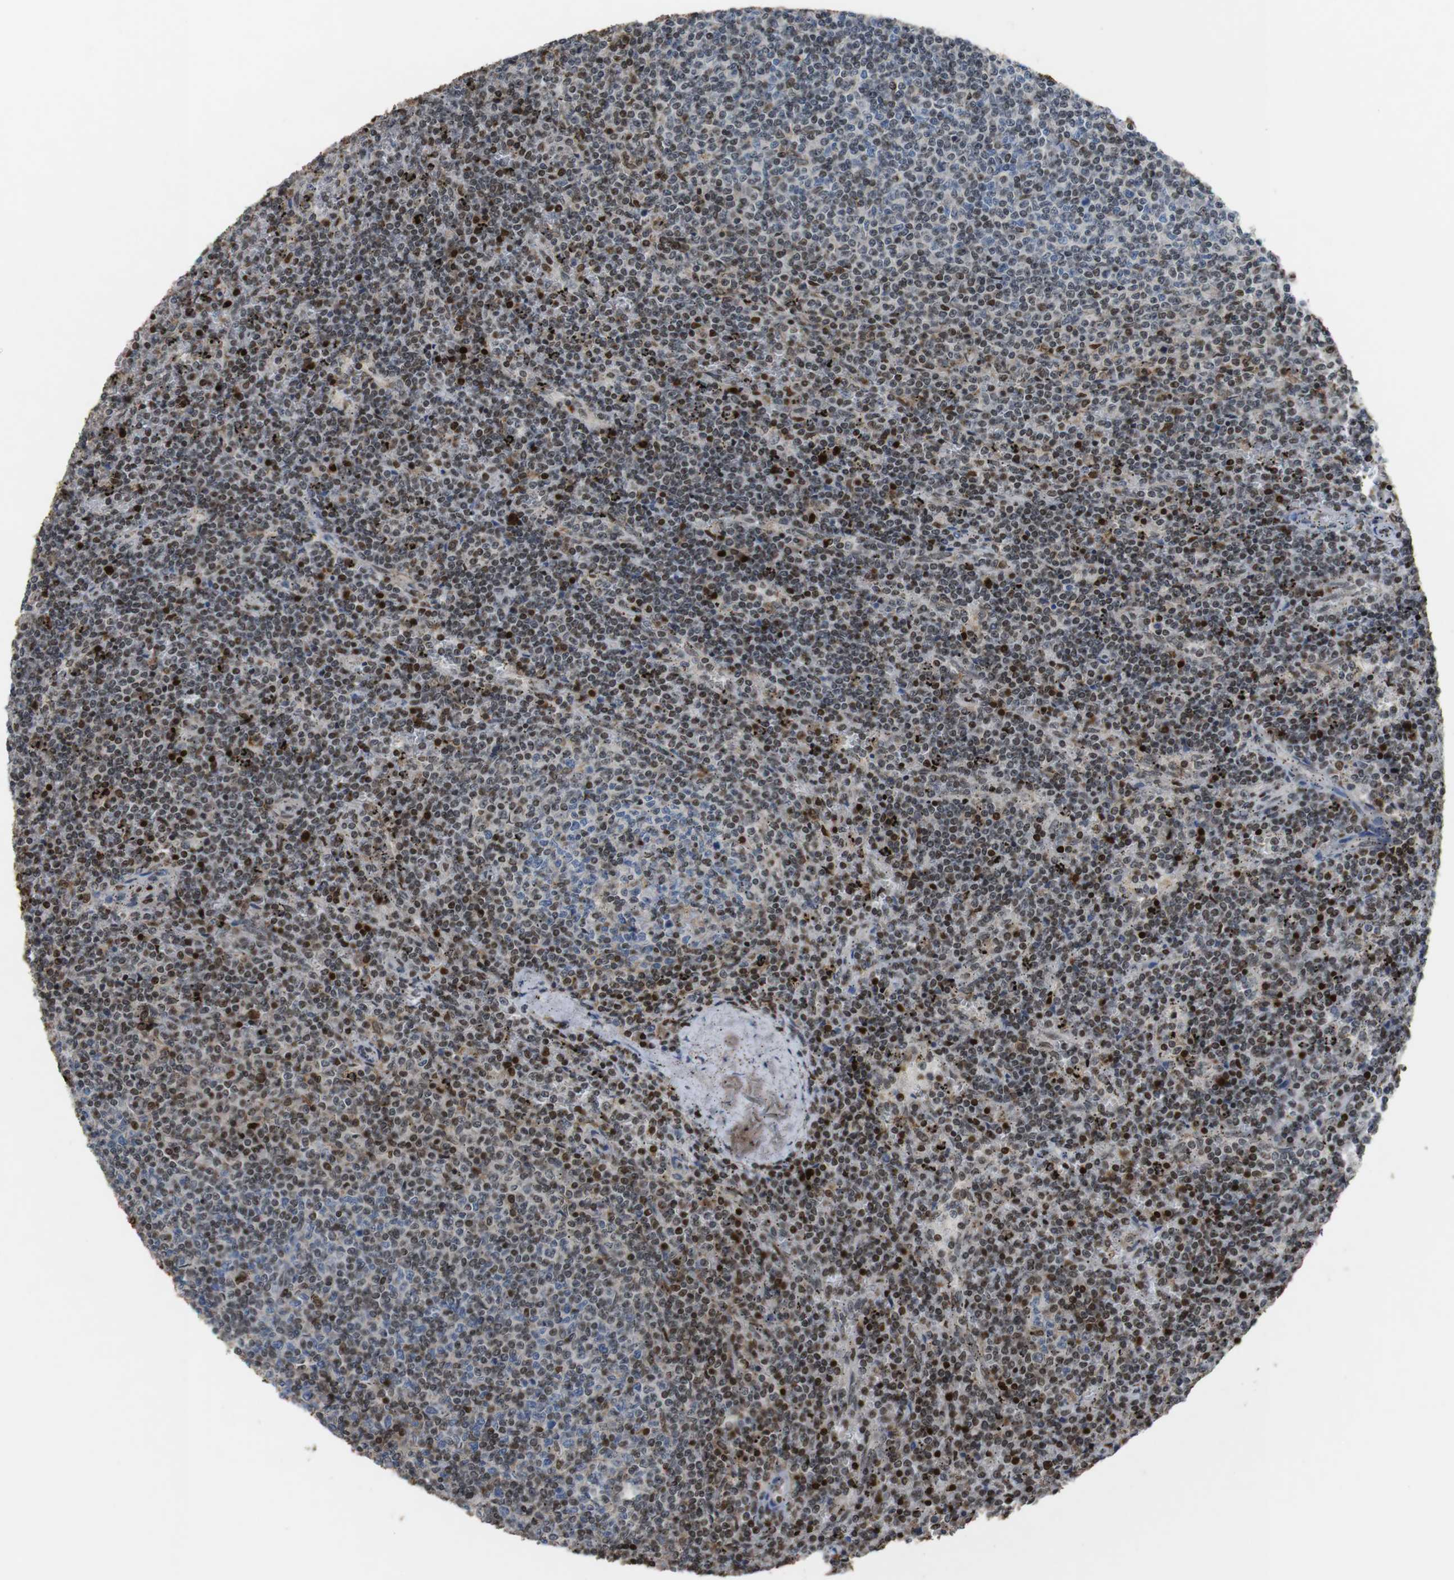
{"staining": {"intensity": "moderate", "quantity": "25%-75%", "location": "nuclear"}, "tissue": "lymphoma", "cell_type": "Tumor cells", "image_type": "cancer", "snomed": [{"axis": "morphology", "description": "Malignant lymphoma, non-Hodgkin's type, Low grade"}, {"axis": "topography", "description": "Spleen"}], "caption": "Immunohistochemical staining of low-grade malignant lymphoma, non-Hodgkin's type demonstrates medium levels of moderate nuclear positivity in about 25%-75% of tumor cells. The staining was performed using DAB (3,3'-diaminobenzidine) to visualize the protein expression in brown, while the nuclei were stained in blue with hematoxylin (Magnification: 20x).", "gene": "SUB1", "patient": {"sex": "female", "age": 50}}